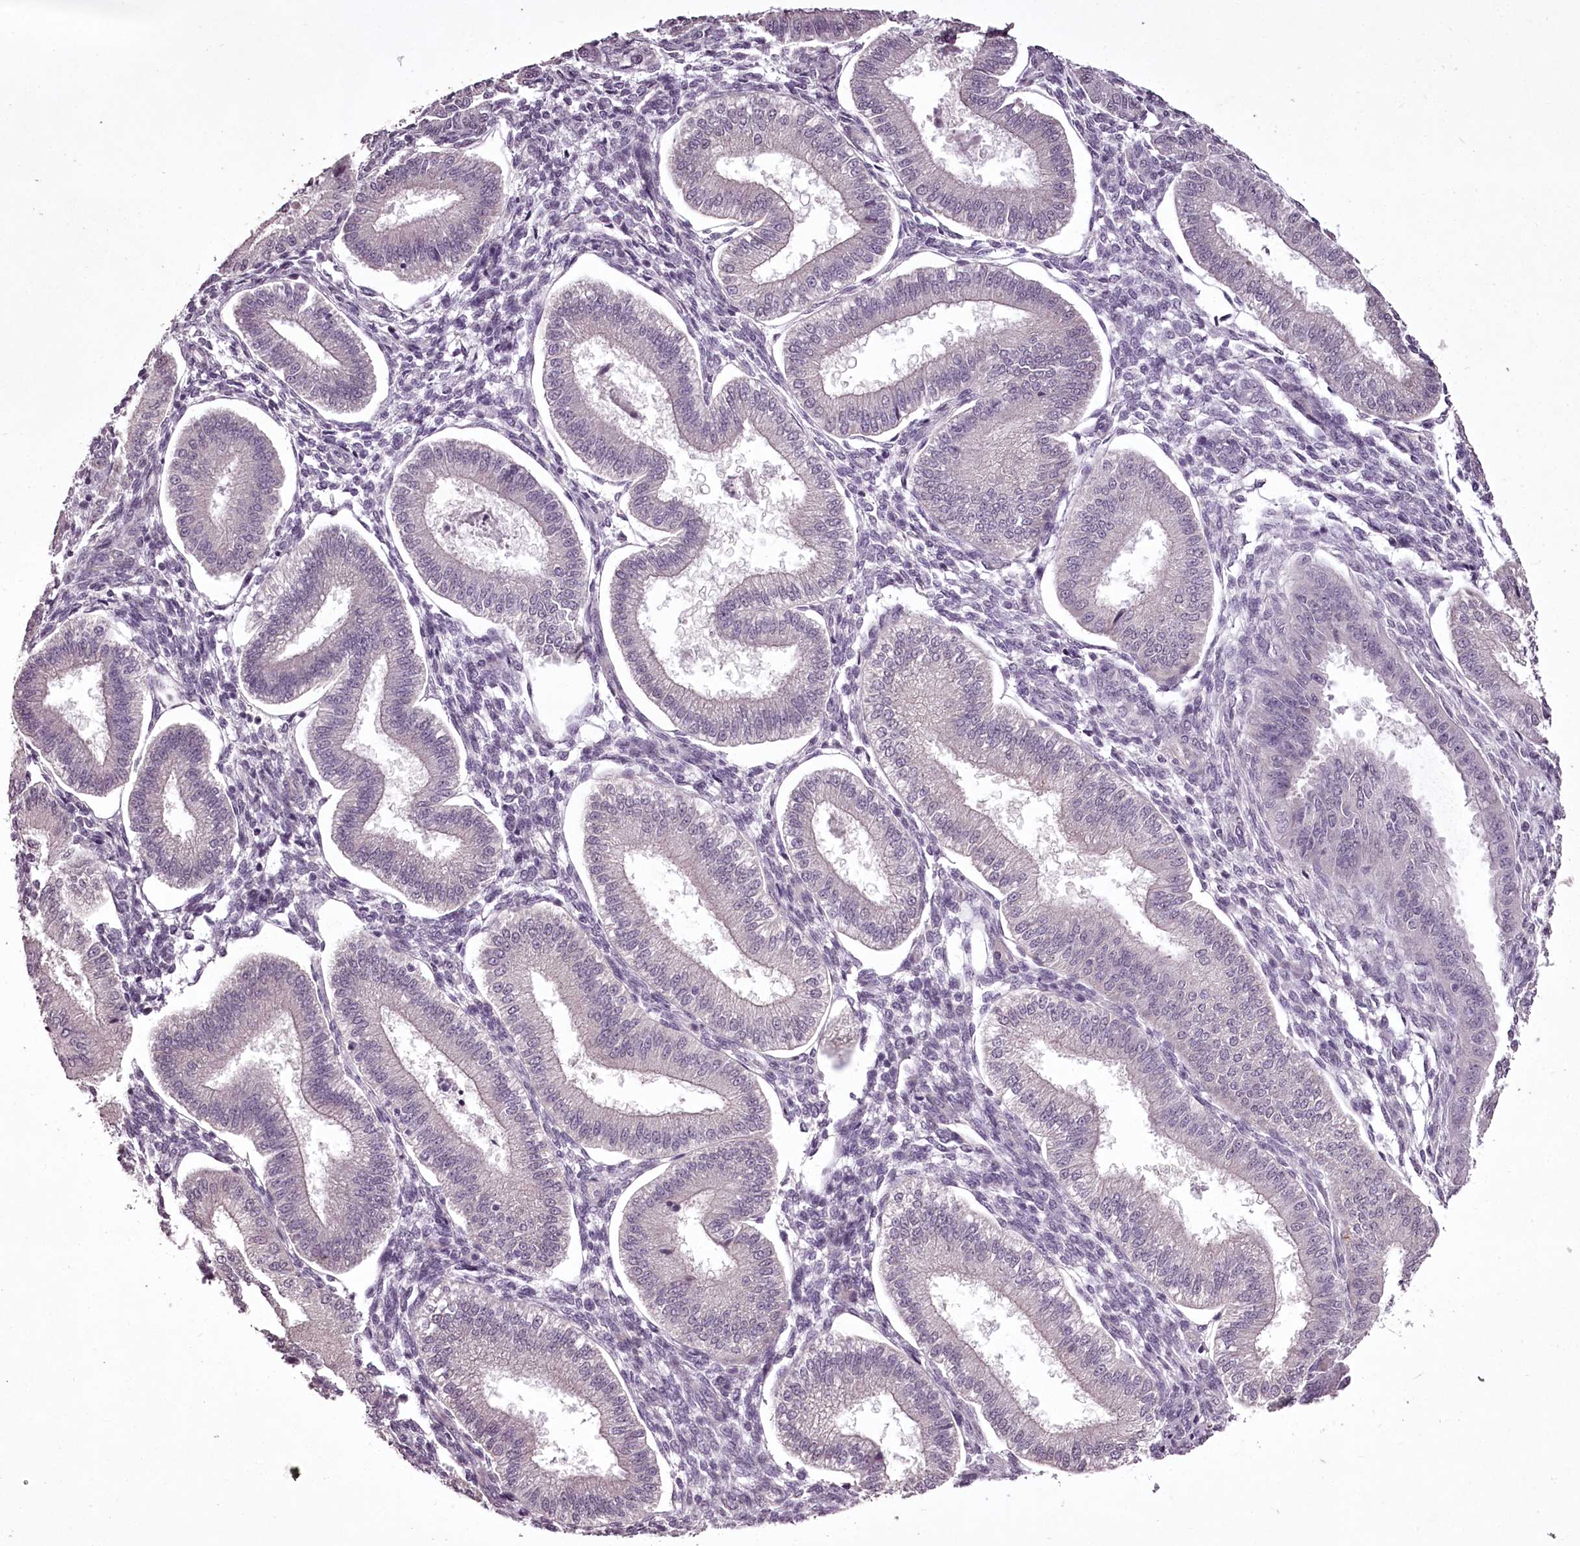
{"staining": {"intensity": "negative", "quantity": "none", "location": "none"}, "tissue": "endometrium", "cell_type": "Cells in endometrial stroma", "image_type": "normal", "snomed": [{"axis": "morphology", "description": "Normal tissue, NOS"}, {"axis": "topography", "description": "Endometrium"}], "caption": "Human endometrium stained for a protein using IHC displays no staining in cells in endometrial stroma.", "gene": "C1orf56", "patient": {"sex": "female", "age": 39}}